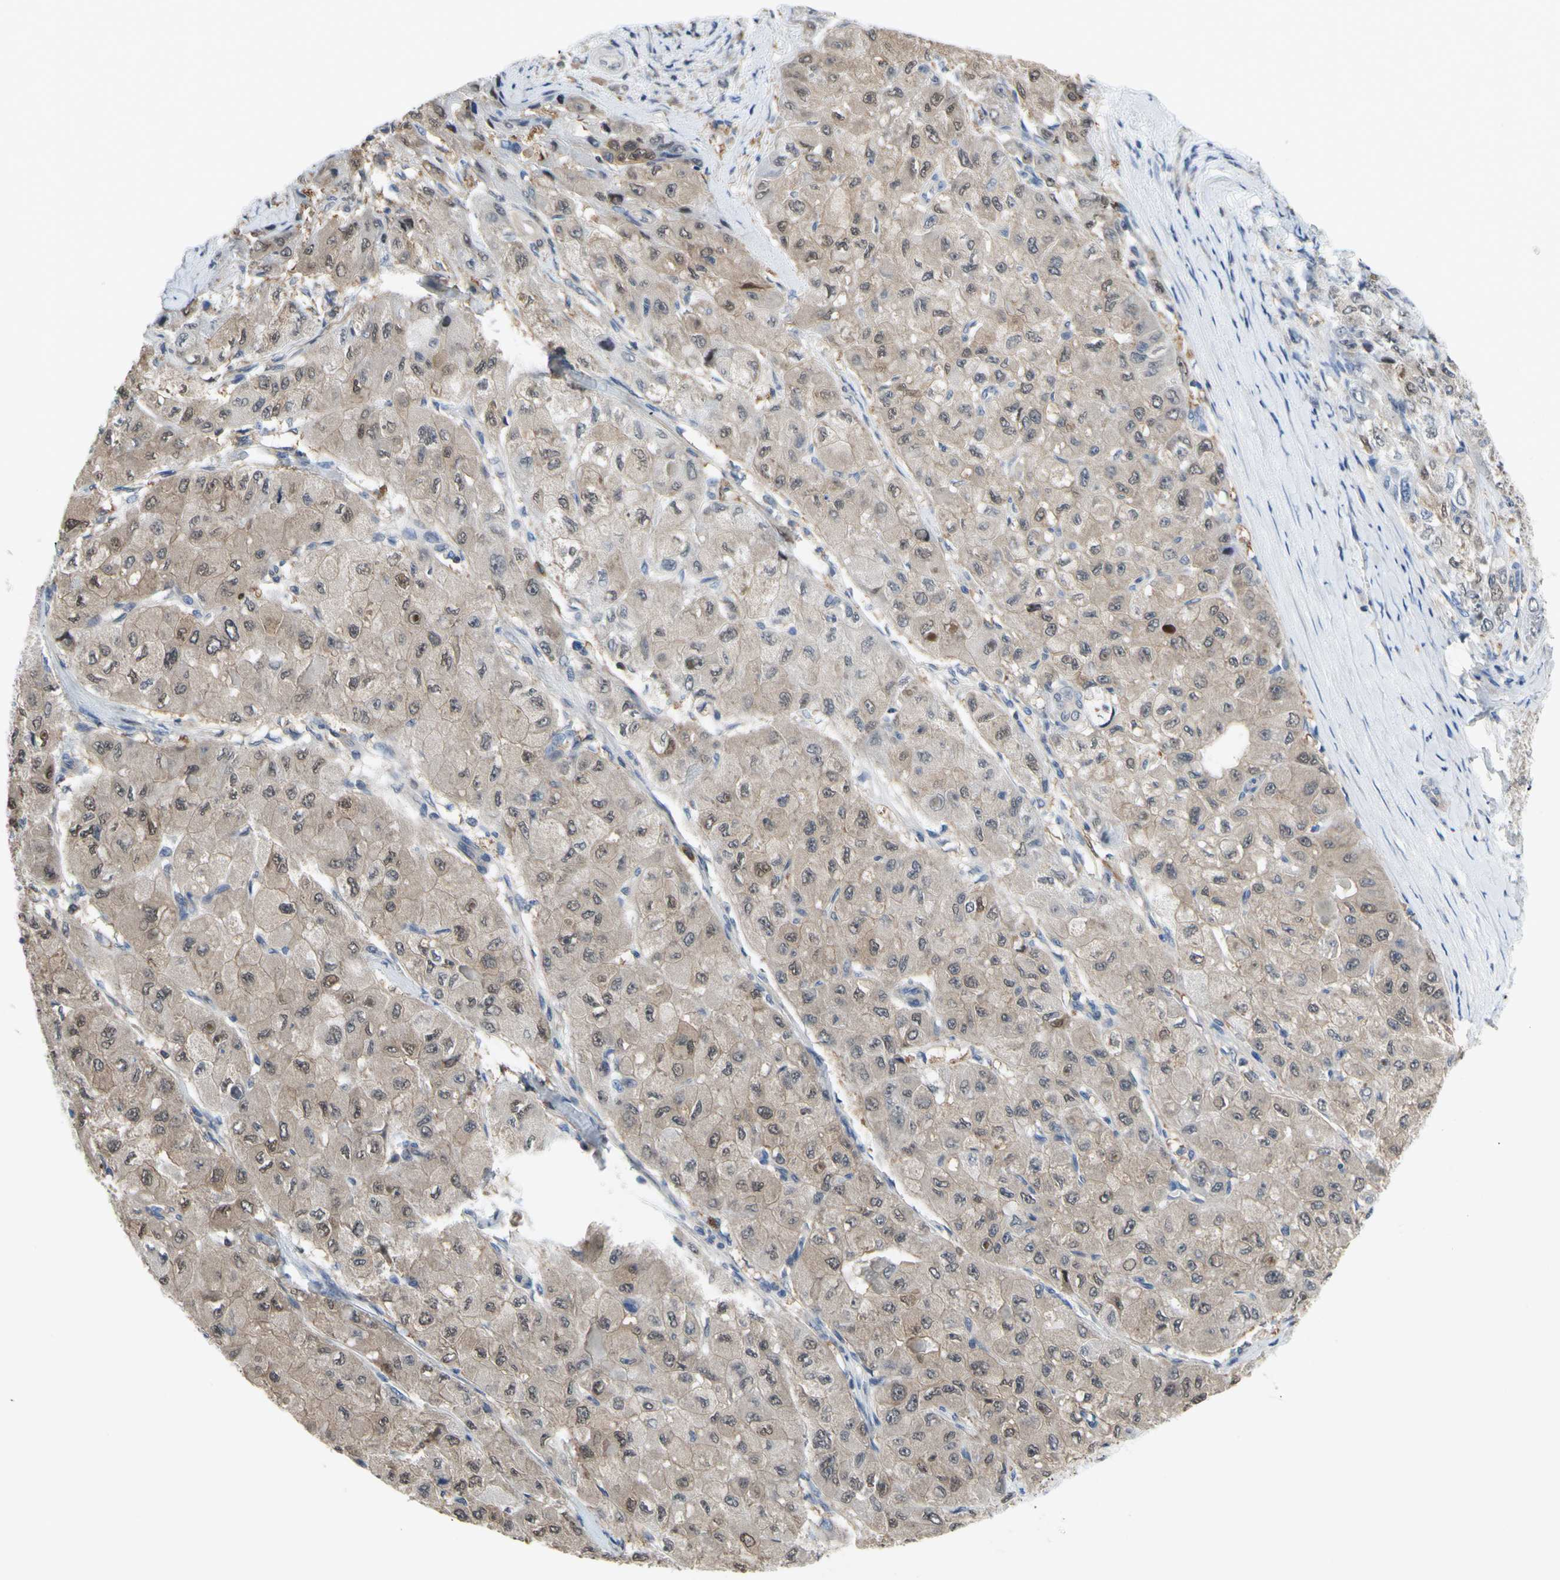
{"staining": {"intensity": "weak", "quantity": ">75%", "location": "cytoplasmic/membranous"}, "tissue": "liver cancer", "cell_type": "Tumor cells", "image_type": "cancer", "snomed": [{"axis": "morphology", "description": "Carcinoma, Hepatocellular, NOS"}, {"axis": "topography", "description": "Liver"}], "caption": "This is an image of immunohistochemistry staining of liver cancer, which shows weak staining in the cytoplasmic/membranous of tumor cells.", "gene": "UPK3B", "patient": {"sex": "male", "age": 80}}